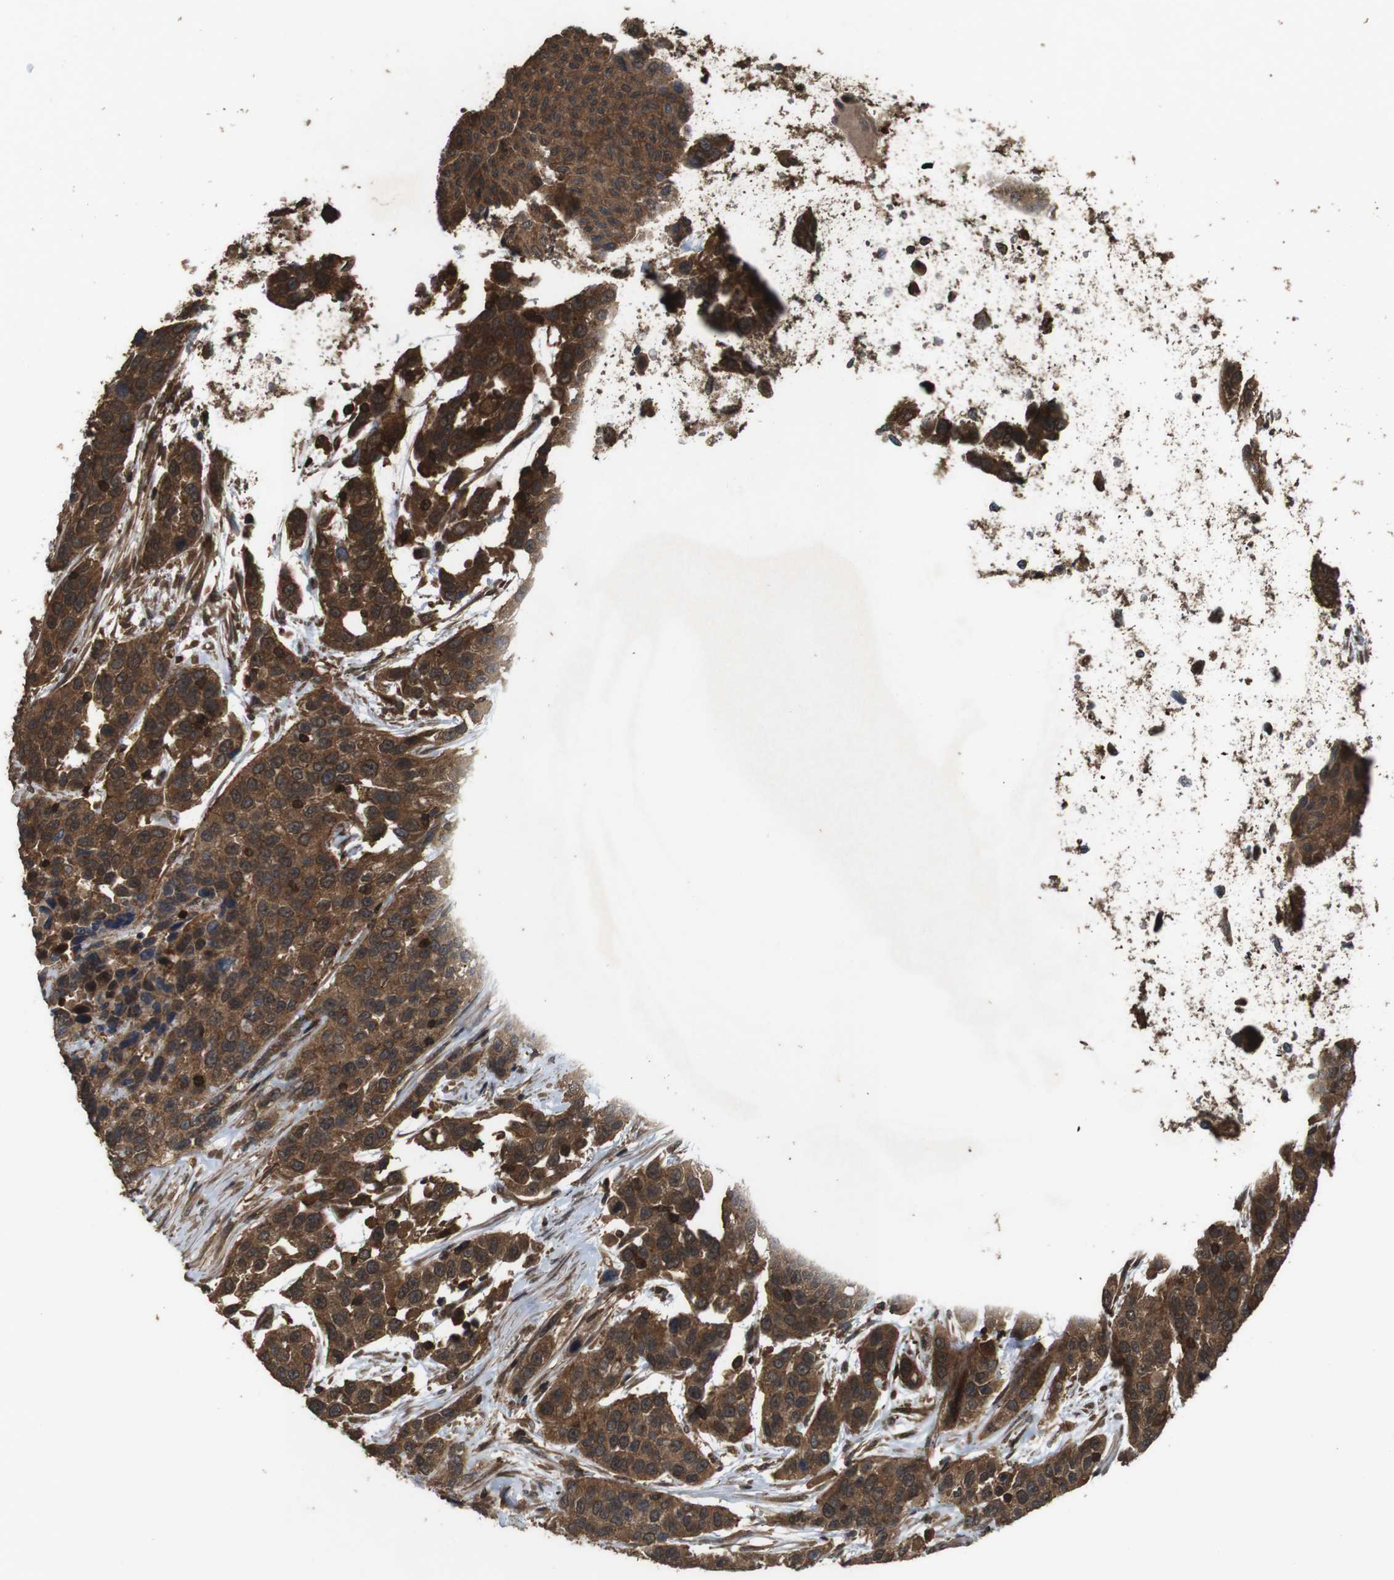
{"staining": {"intensity": "strong", "quantity": ">75%", "location": "cytoplasmic/membranous"}, "tissue": "urothelial cancer", "cell_type": "Tumor cells", "image_type": "cancer", "snomed": [{"axis": "morphology", "description": "Urothelial carcinoma, High grade"}, {"axis": "topography", "description": "Urinary bladder"}], "caption": "High-grade urothelial carcinoma tissue exhibits strong cytoplasmic/membranous positivity in about >75% of tumor cells", "gene": "BAG4", "patient": {"sex": "female", "age": 80}}